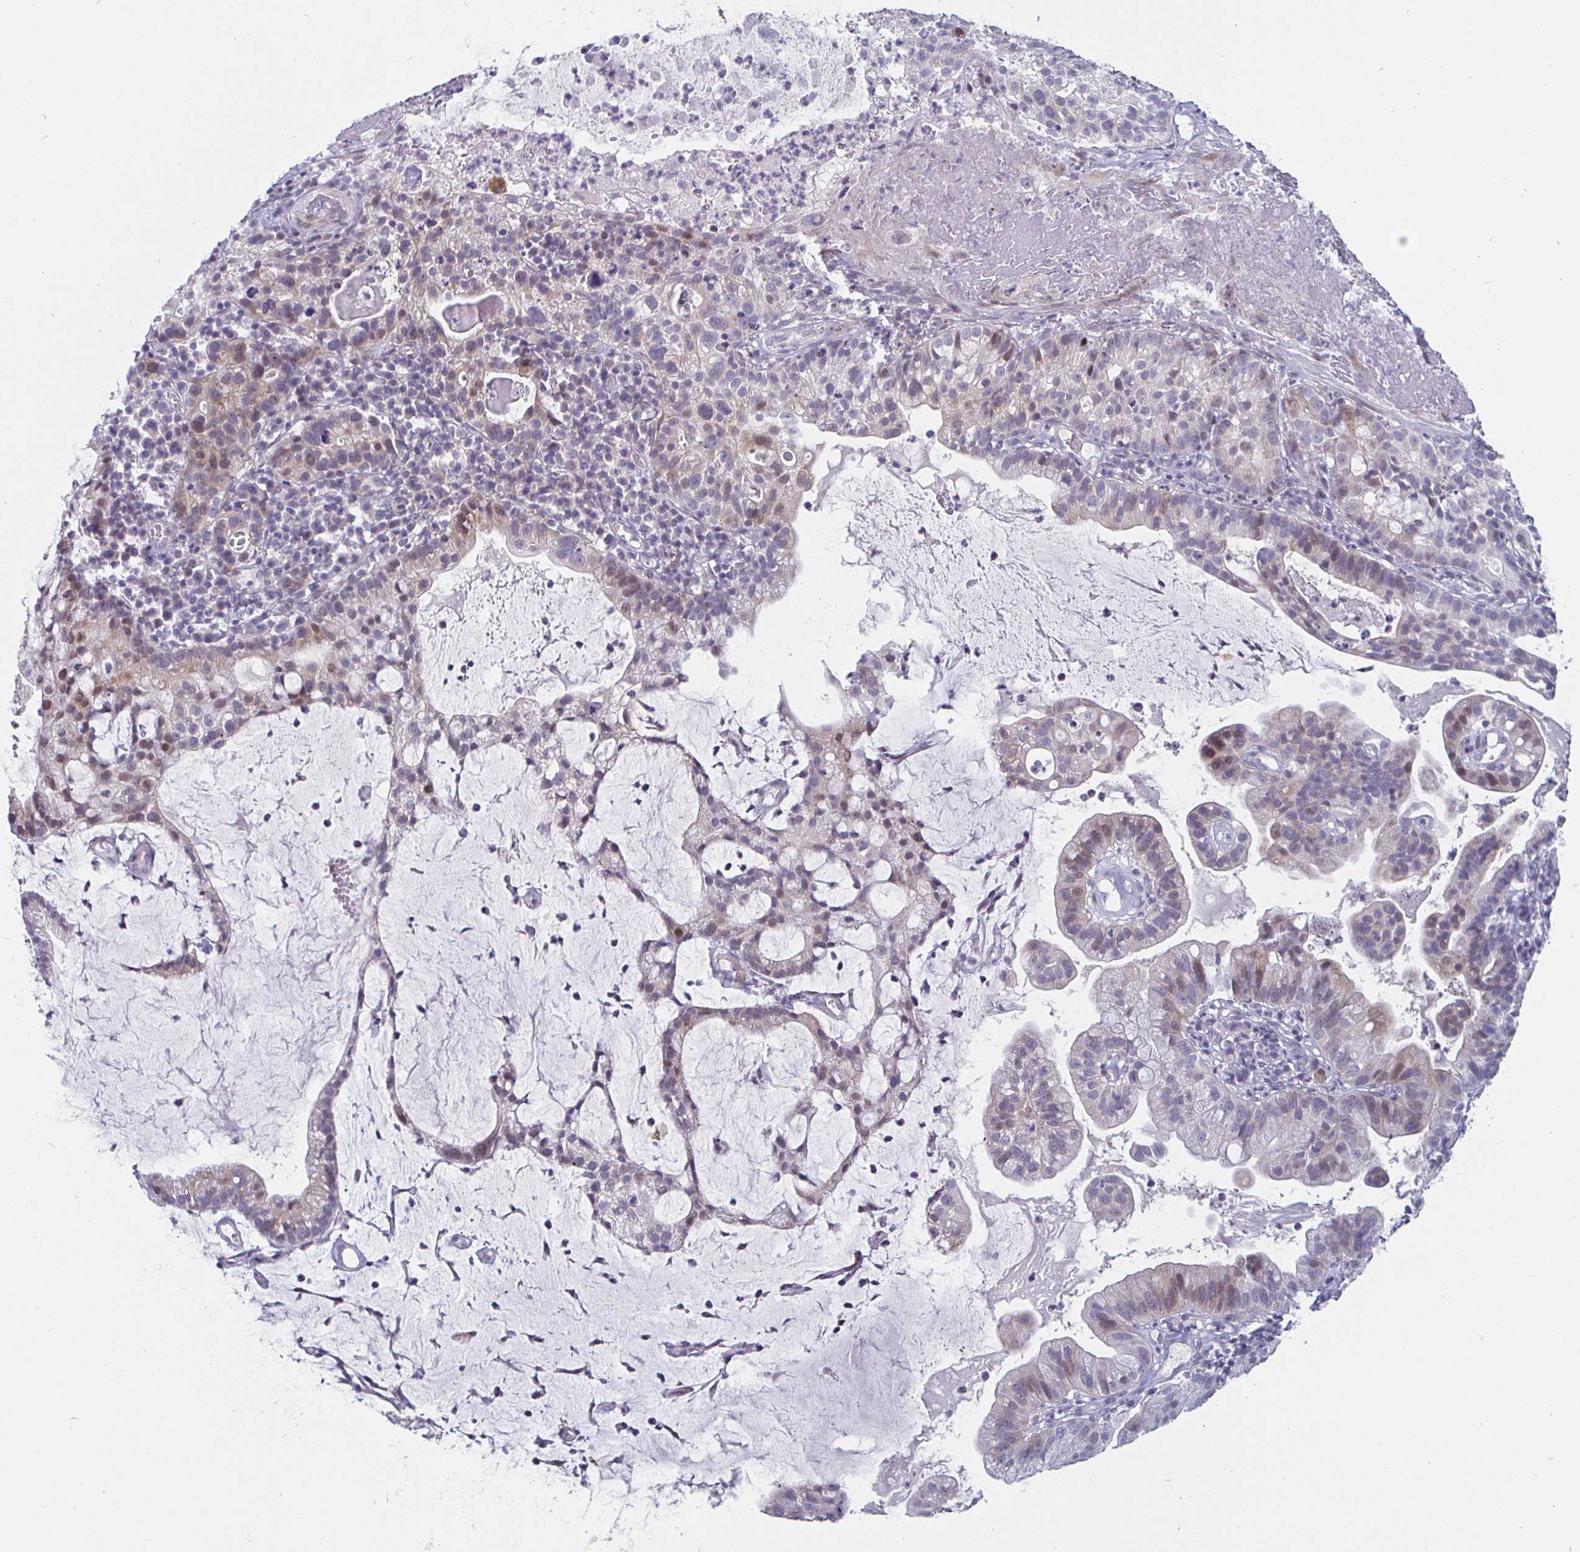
{"staining": {"intensity": "weak", "quantity": "<25%", "location": "cytoplasmic/membranous,nuclear"}, "tissue": "cervical cancer", "cell_type": "Tumor cells", "image_type": "cancer", "snomed": [{"axis": "morphology", "description": "Adenocarcinoma, NOS"}, {"axis": "topography", "description": "Cervix"}], "caption": "IHC image of cervical cancer (adenocarcinoma) stained for a protein (brown), which demonstrates no staining in tumor cells.", "gene": "DMRTB1", "patient": {"sex": "female", "age": 41}}